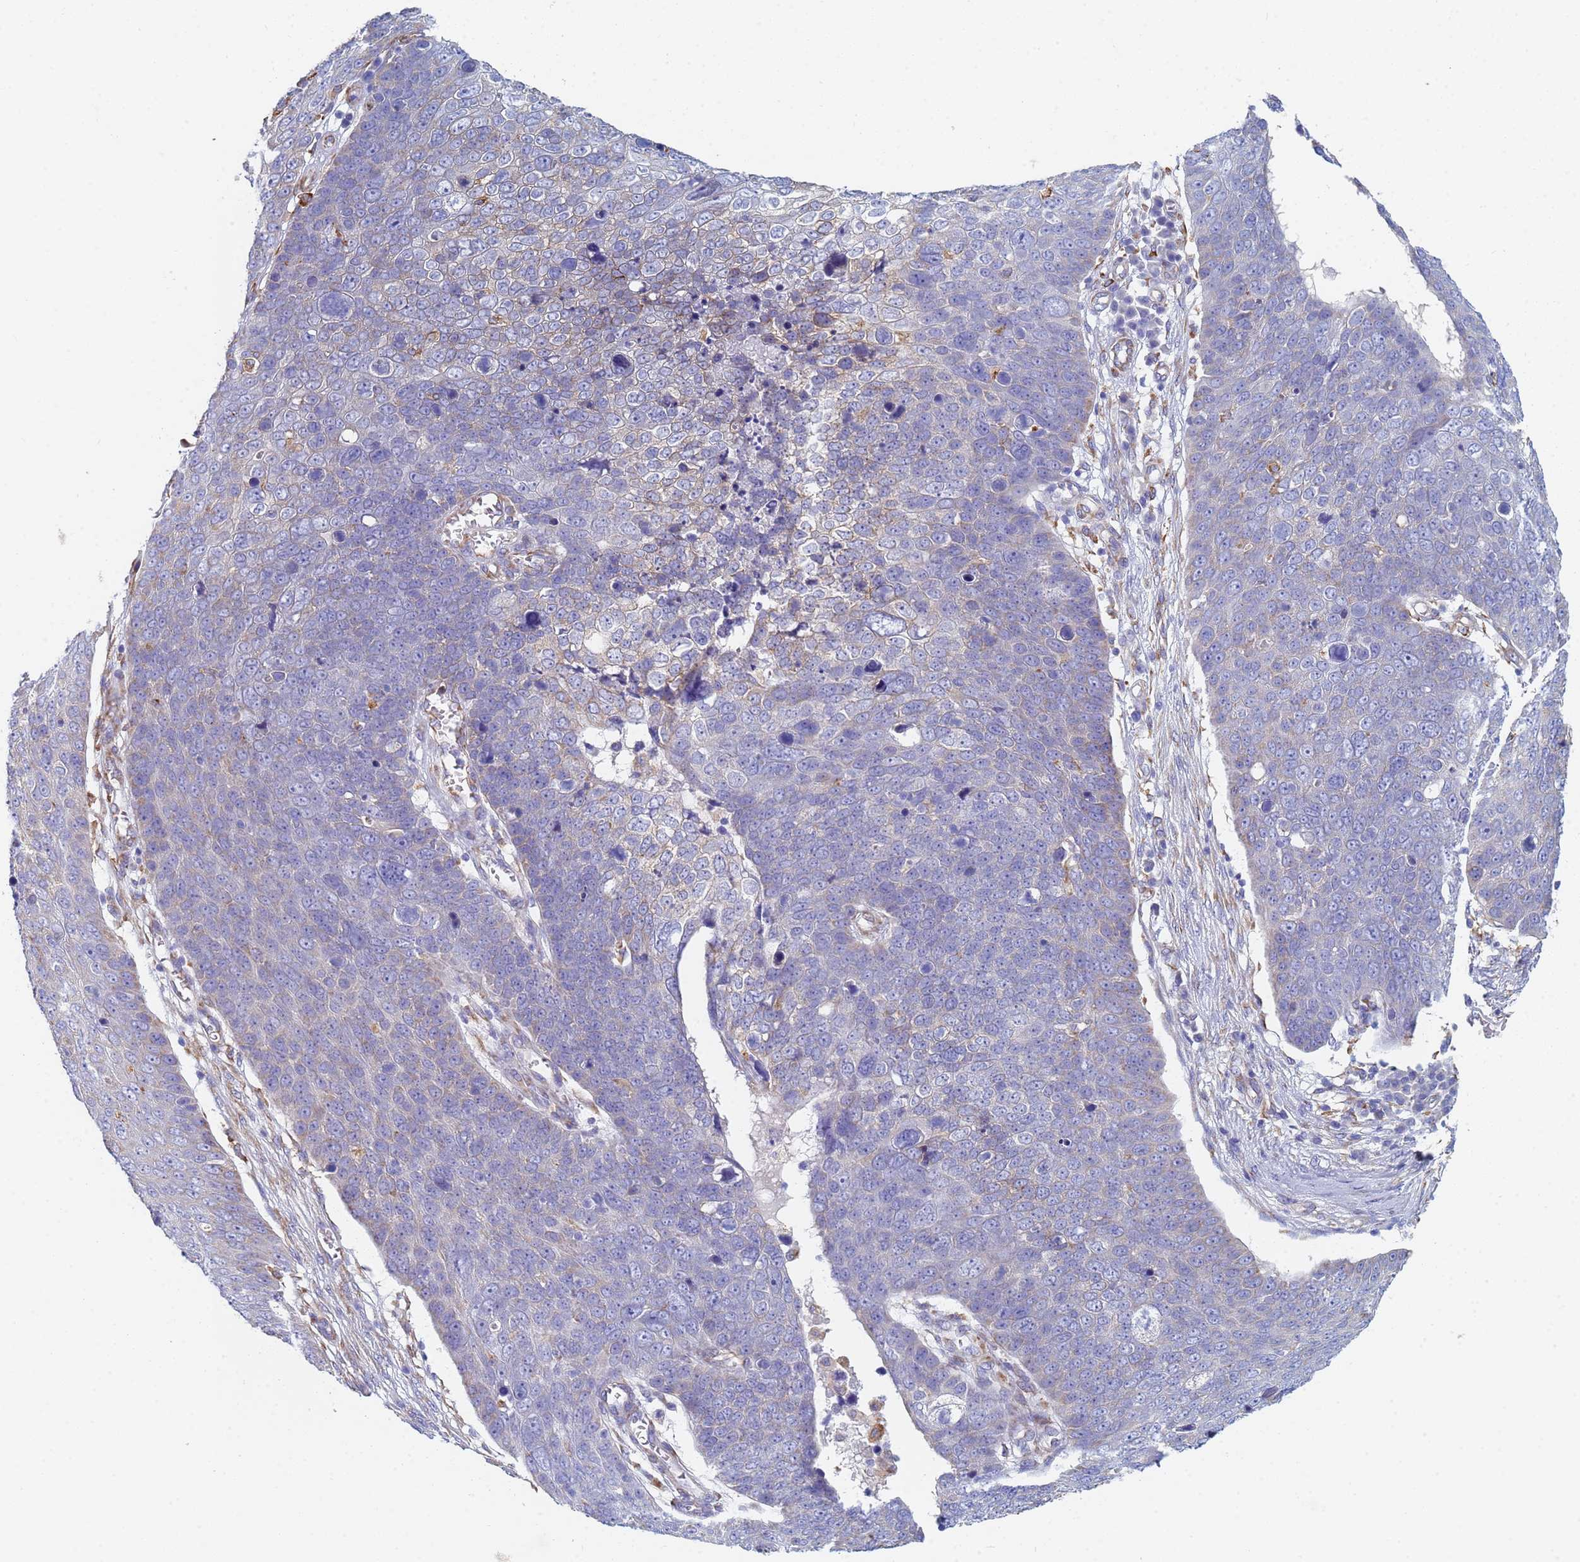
{"staining": {"intensity": "negative", "quantity": "none", "location": "none"}, "tissue": "skin cancer", "cell_type": "Tumor cells", "image_type": "cancer", "snomed": [{"axis": "morphology", "description": "Squamous cell carcinoma, NOS"}, {"axis": "topography", "description": "Skin"}], "caption": "The image exhibits no staining of tumor cells in squamous cell carcinoma (skin).", "gene": "GDAP2", "patient": {"sex": "male", "age": 71}}